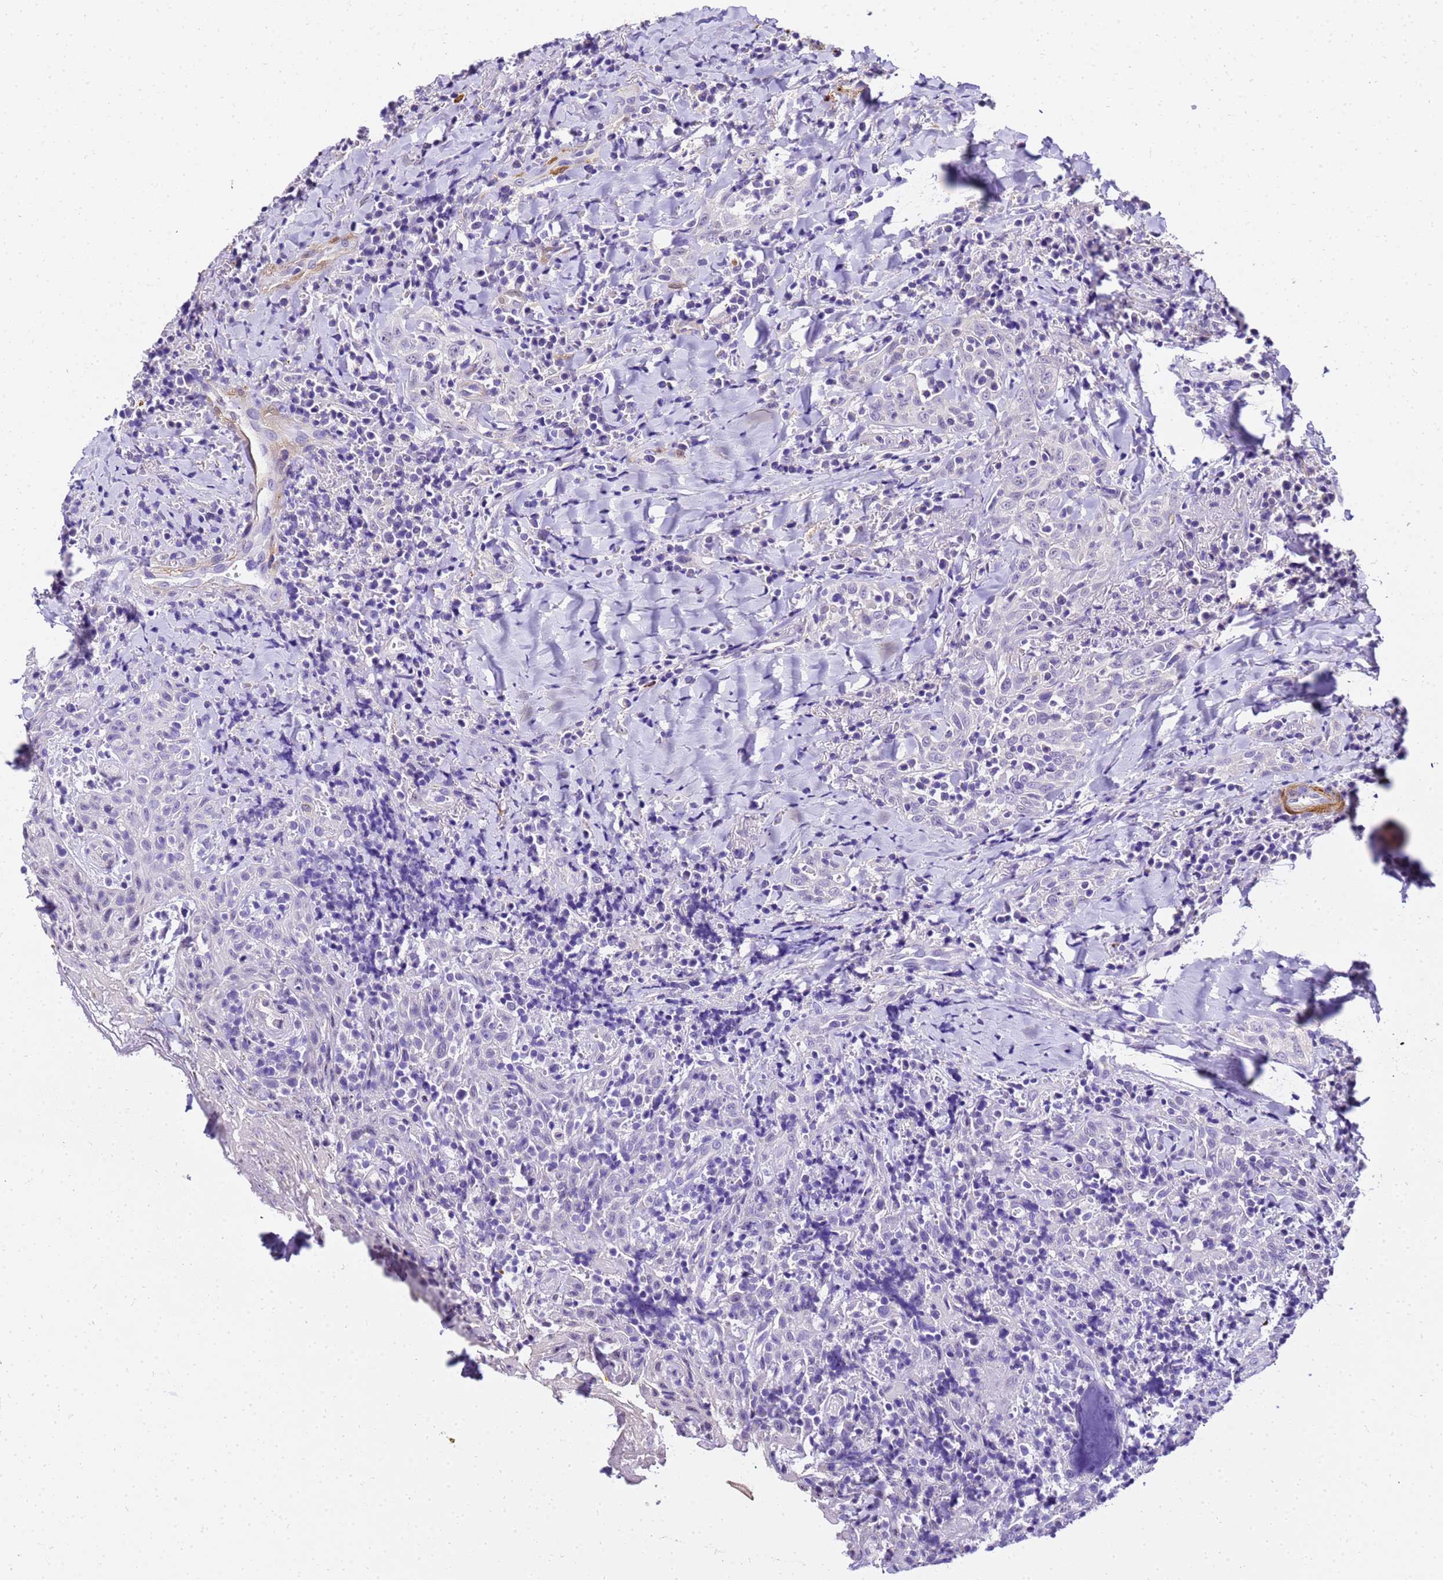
{"staining": {"intensity": "negative", "quantity": "none", "location": "none"}, "tissue": "head and neck cancer", "cell_type": "Tumor cells", "image_type": "cancer", "snomed": [{"axis": "morphology", "description": "Squamous cell carcinoma, NOS"}, {"axis": "topography", "description": "Head-Neck"}], "caption": "The immunohistochemistry histopathology image has no significant expression in tumor cells of head and neck cancer (squamous cell carcinoma) tissue. (IHC, brightfield microscopy, high magnification).", "gene": "HSPB6", "patient": {"sex": "female", "age": 70}}